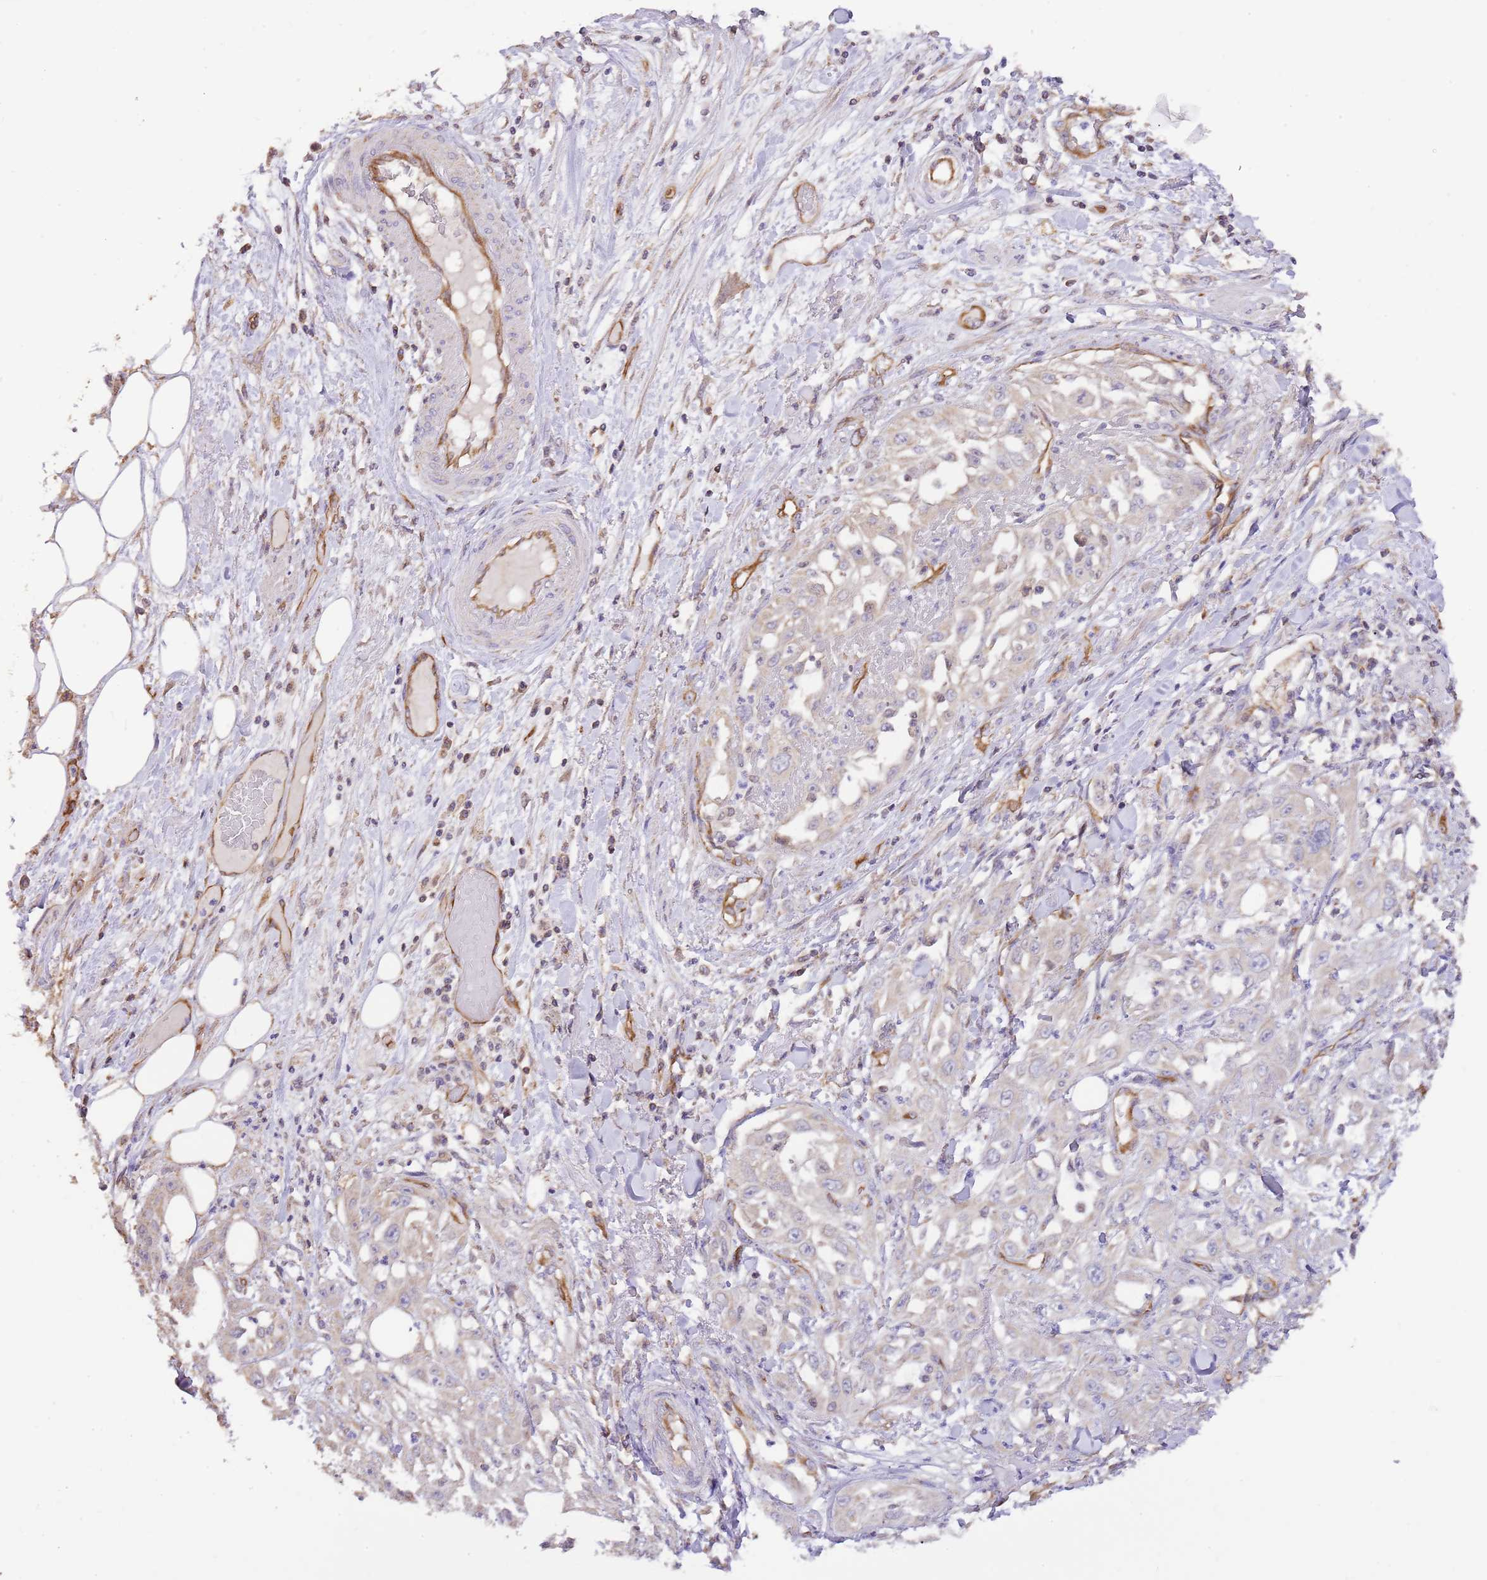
{"staining": {"intensity": "negative", "quantity": "none", "location": "none"}, "tissue": "skin cancer", "cell_type": "Tumor cells", "image_type": "cancer", "snomed": [{"axis": "morphology", "description": "Squamous cell carcinoma, NOS"}, {"axis": "morphology", "description": "Squamous cell carcinoma, metastatic, NOS"}, {"axis": "topography", "description": "Skin"}, {"axis": "topography", "description": "Lymph node"}], "caption": "Human skin cancer (squamous cell carcinoma) stained for a protein using immunohistochemistry (IHC) displays no positivity in tumor cells.", "gene": "DOCK9", "patient": {"sex": "male", "age": 75}}